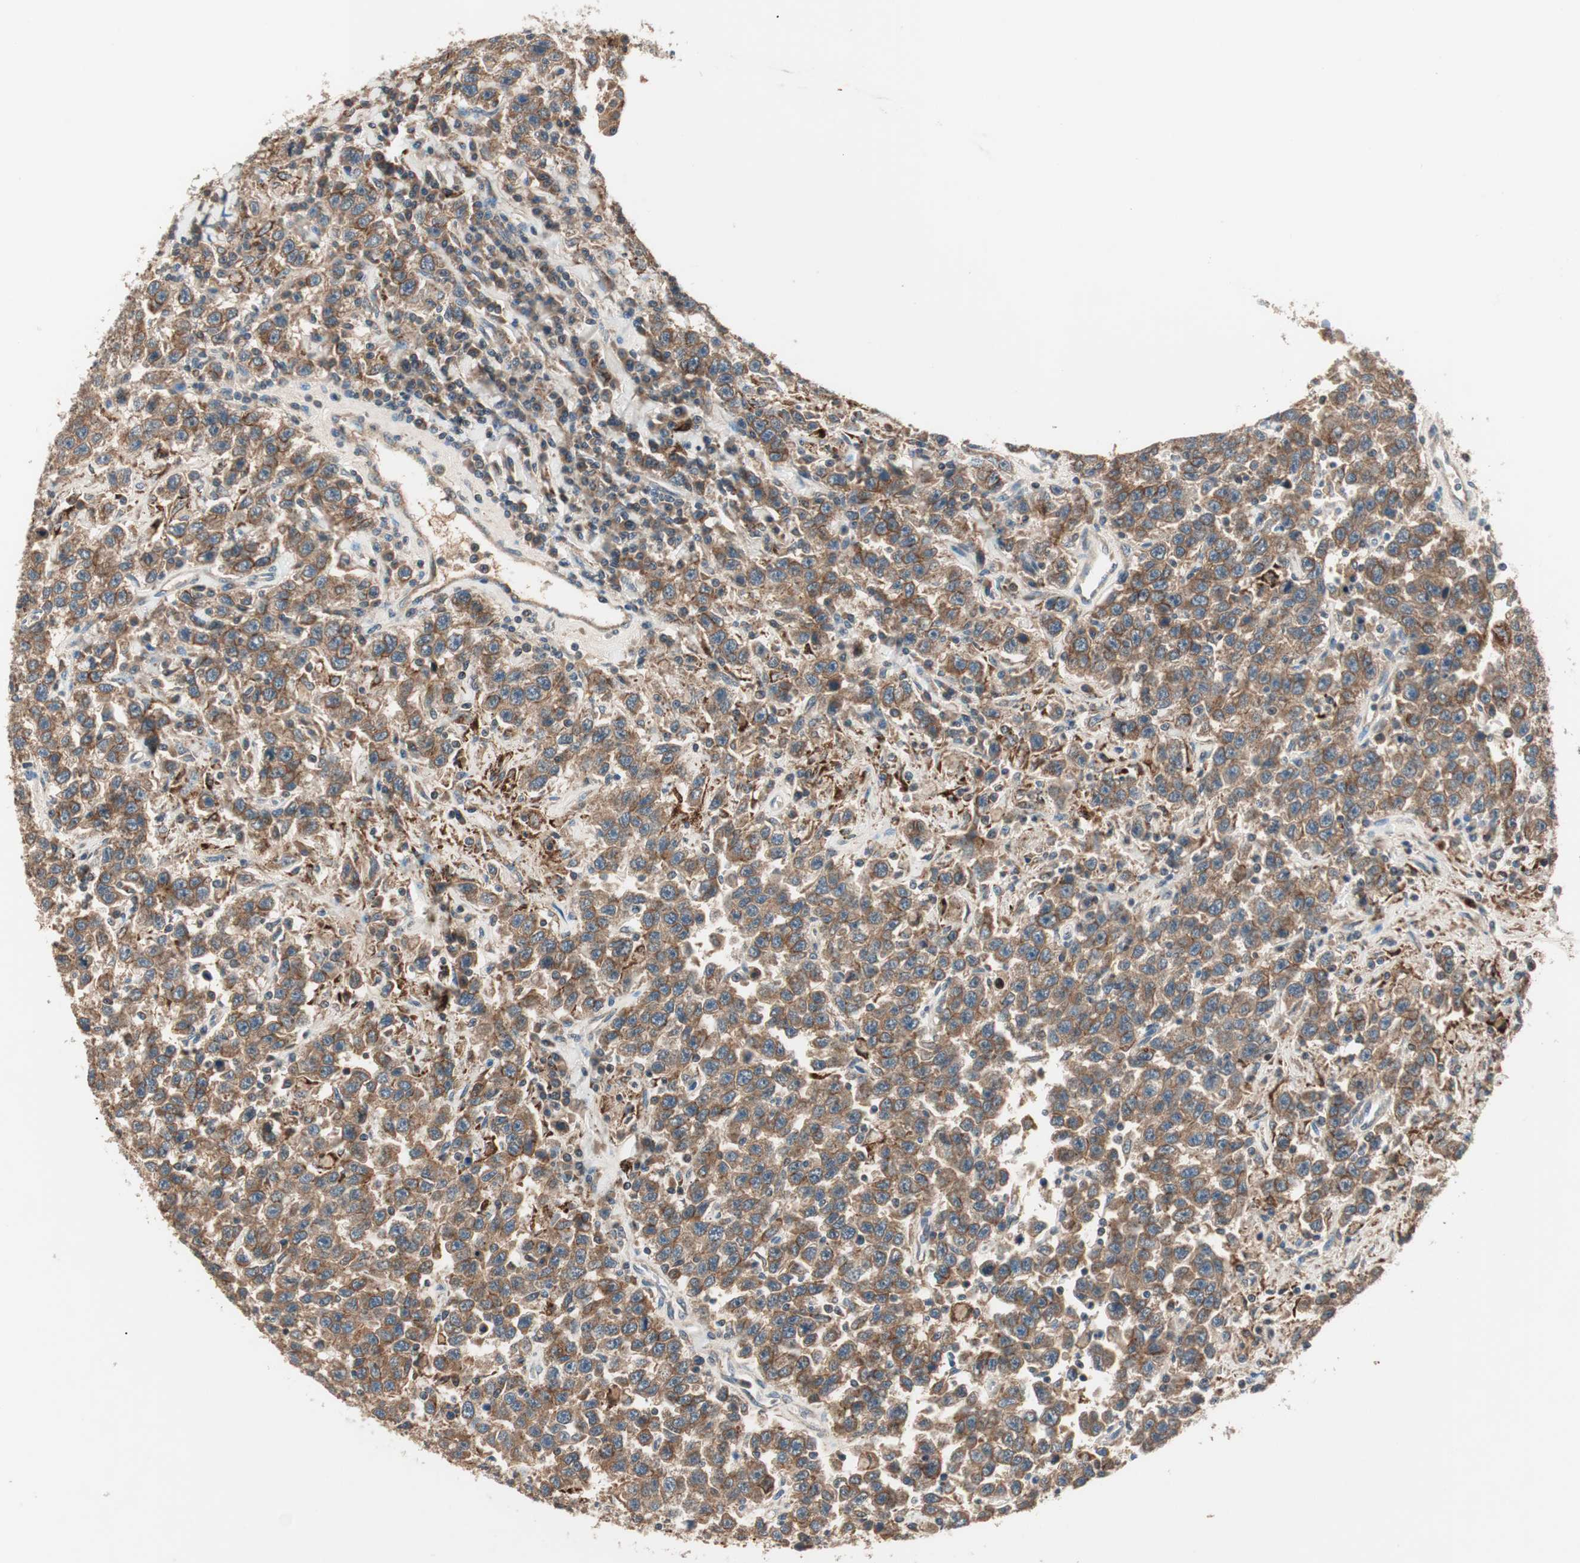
{"staining": {"intensity": "moderate", "quantity": ">75%", "location": "cytoplasmic/membranous"}, "tissue": "testis cancer", "cell_type": "Tumor cells", "image_type": "cancer", "snomed": [{"axis": "morphology", "description": "Seminoma, NOS"}, {"axis": "topography", "description": "Testis"}], "caption": "Human seminoma (testis) stained for a protein (brown) reveals moderate cytoplasmic/membranous positive staining in approximately >75% of tumor cells.", "gene": "HPN", "patient": {"sex": "male", "age": 41}}